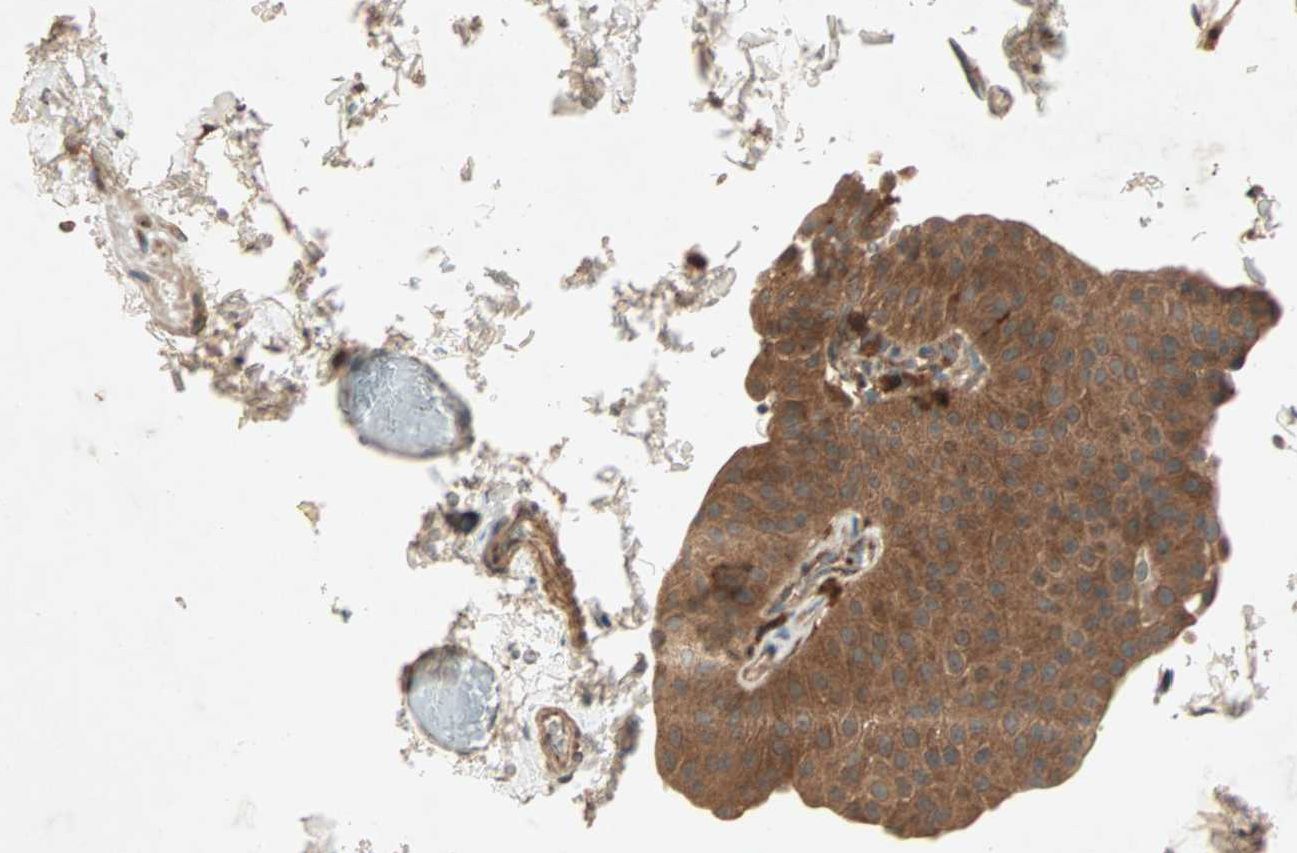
{"staining": {"intensity": "strong", "quantity": ">75%", "location": "cytoplasmic/membranous"}, "tissue": "urothelial cancer", "cell_type": "Tumor cells", "image_type": "cancer", "snomed": [{"axis": "morphology", "description": "Urothelial carcinoma, Low grade"}, {"axis": "topography", "description": "Urinary bladder"}], "caption": "Immunohistochemistry staining of low-grade urothelial carcinoma, which displays high levels of strong cytoplasmic/membranous expression in approximately >75% of tumor cells indicating strong cytoplasmic/membranous protein staining. The staining was performed using DAB (brown) for protein detection and nuclei were counterstained in hematoxylin (blue).", "gene": "SDSL", "patient": {"sex": "female", "age": 60}}